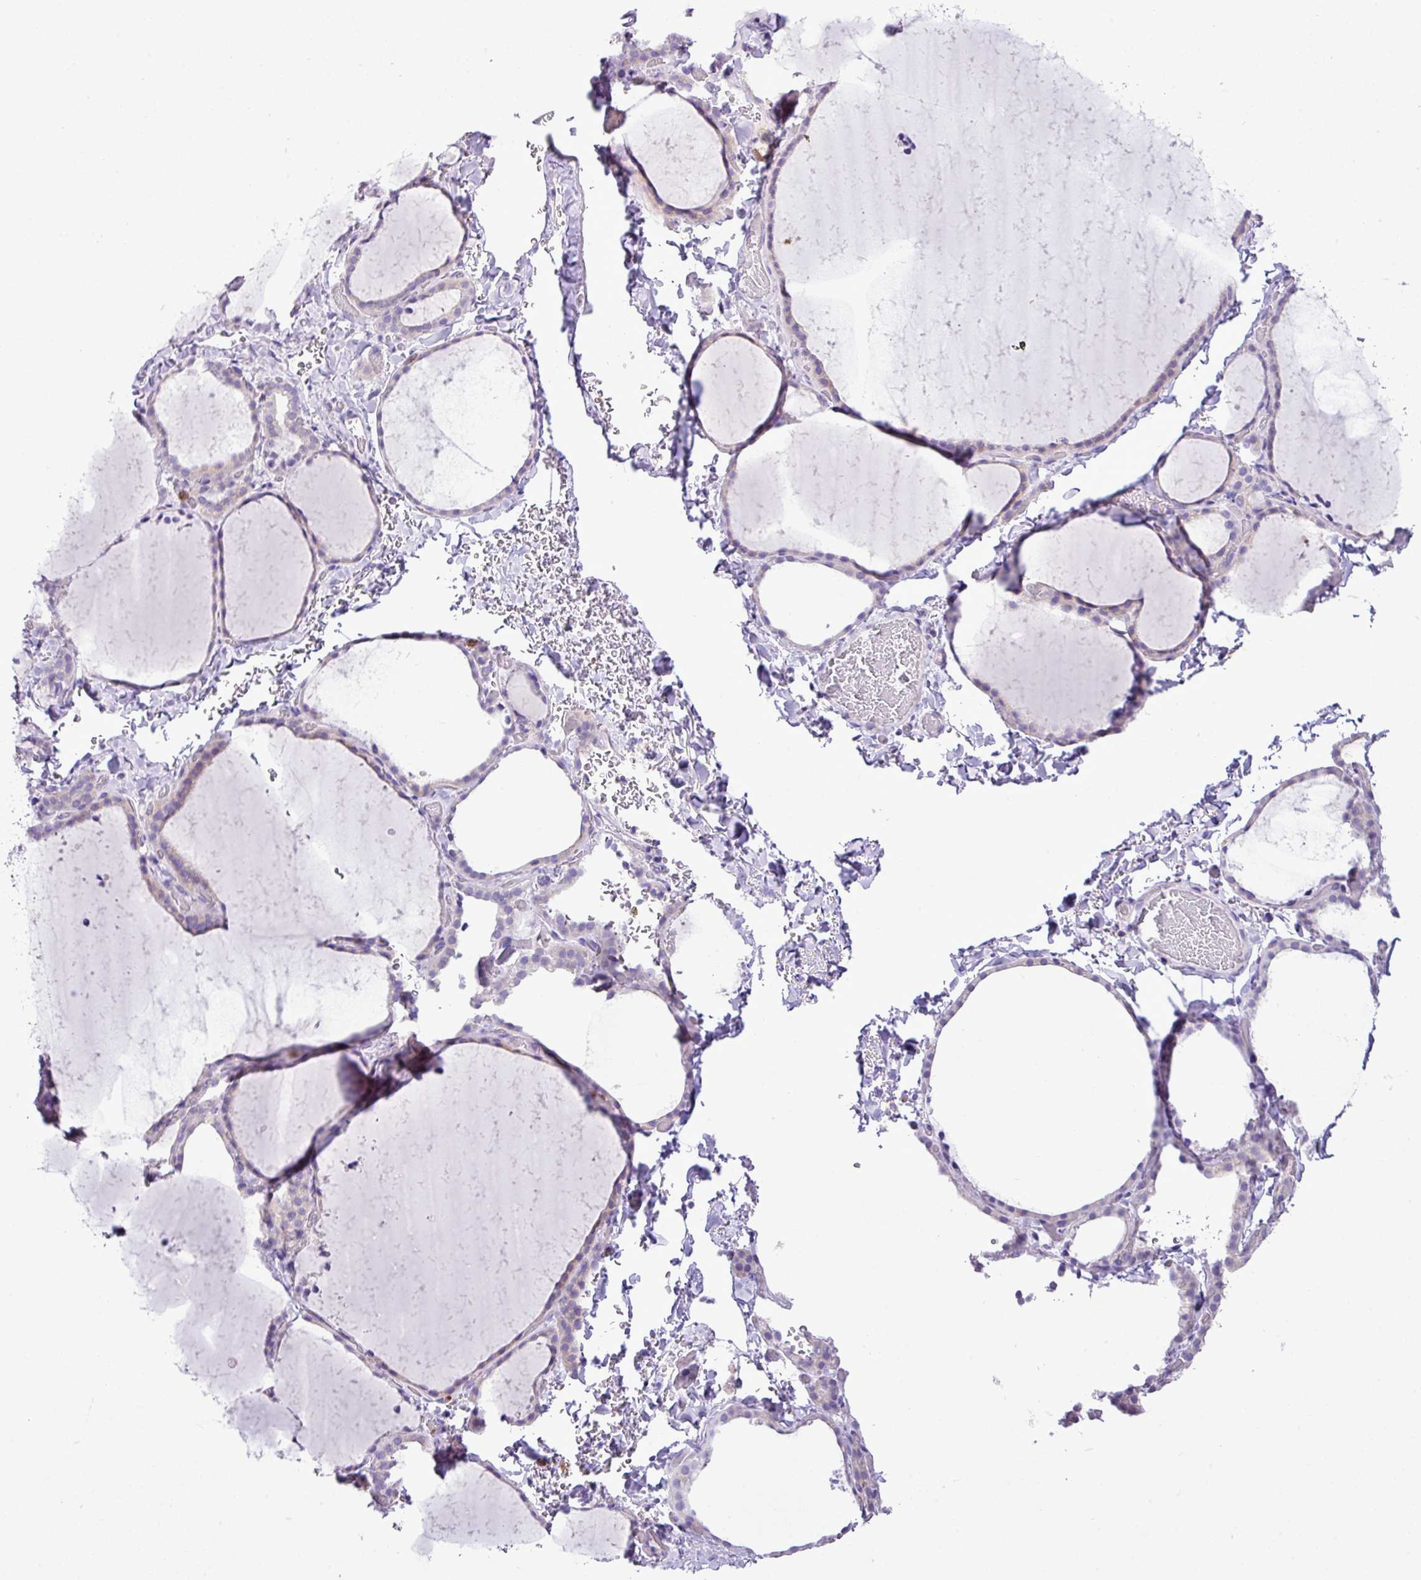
{"staining": {"intensity": "negative", "quantity": "none", "location": "none"}, "tissue": "thyroid gland", "cell_type": "Glandular cells", "image_type": "normal", "snomed": [{"axis": "morphology", "description": "Normal tissue, NOS"}, {"axis": "topography", "description": "Thyroid gland"}], "caption": "A high-resolution photomicrograph shows IHC staining of unremarkable thyroid gland, which shows no significant positivity in glandular cells.", "gene": "ZSCAN5A", "patient": {"sex": "female", "age": 22}}